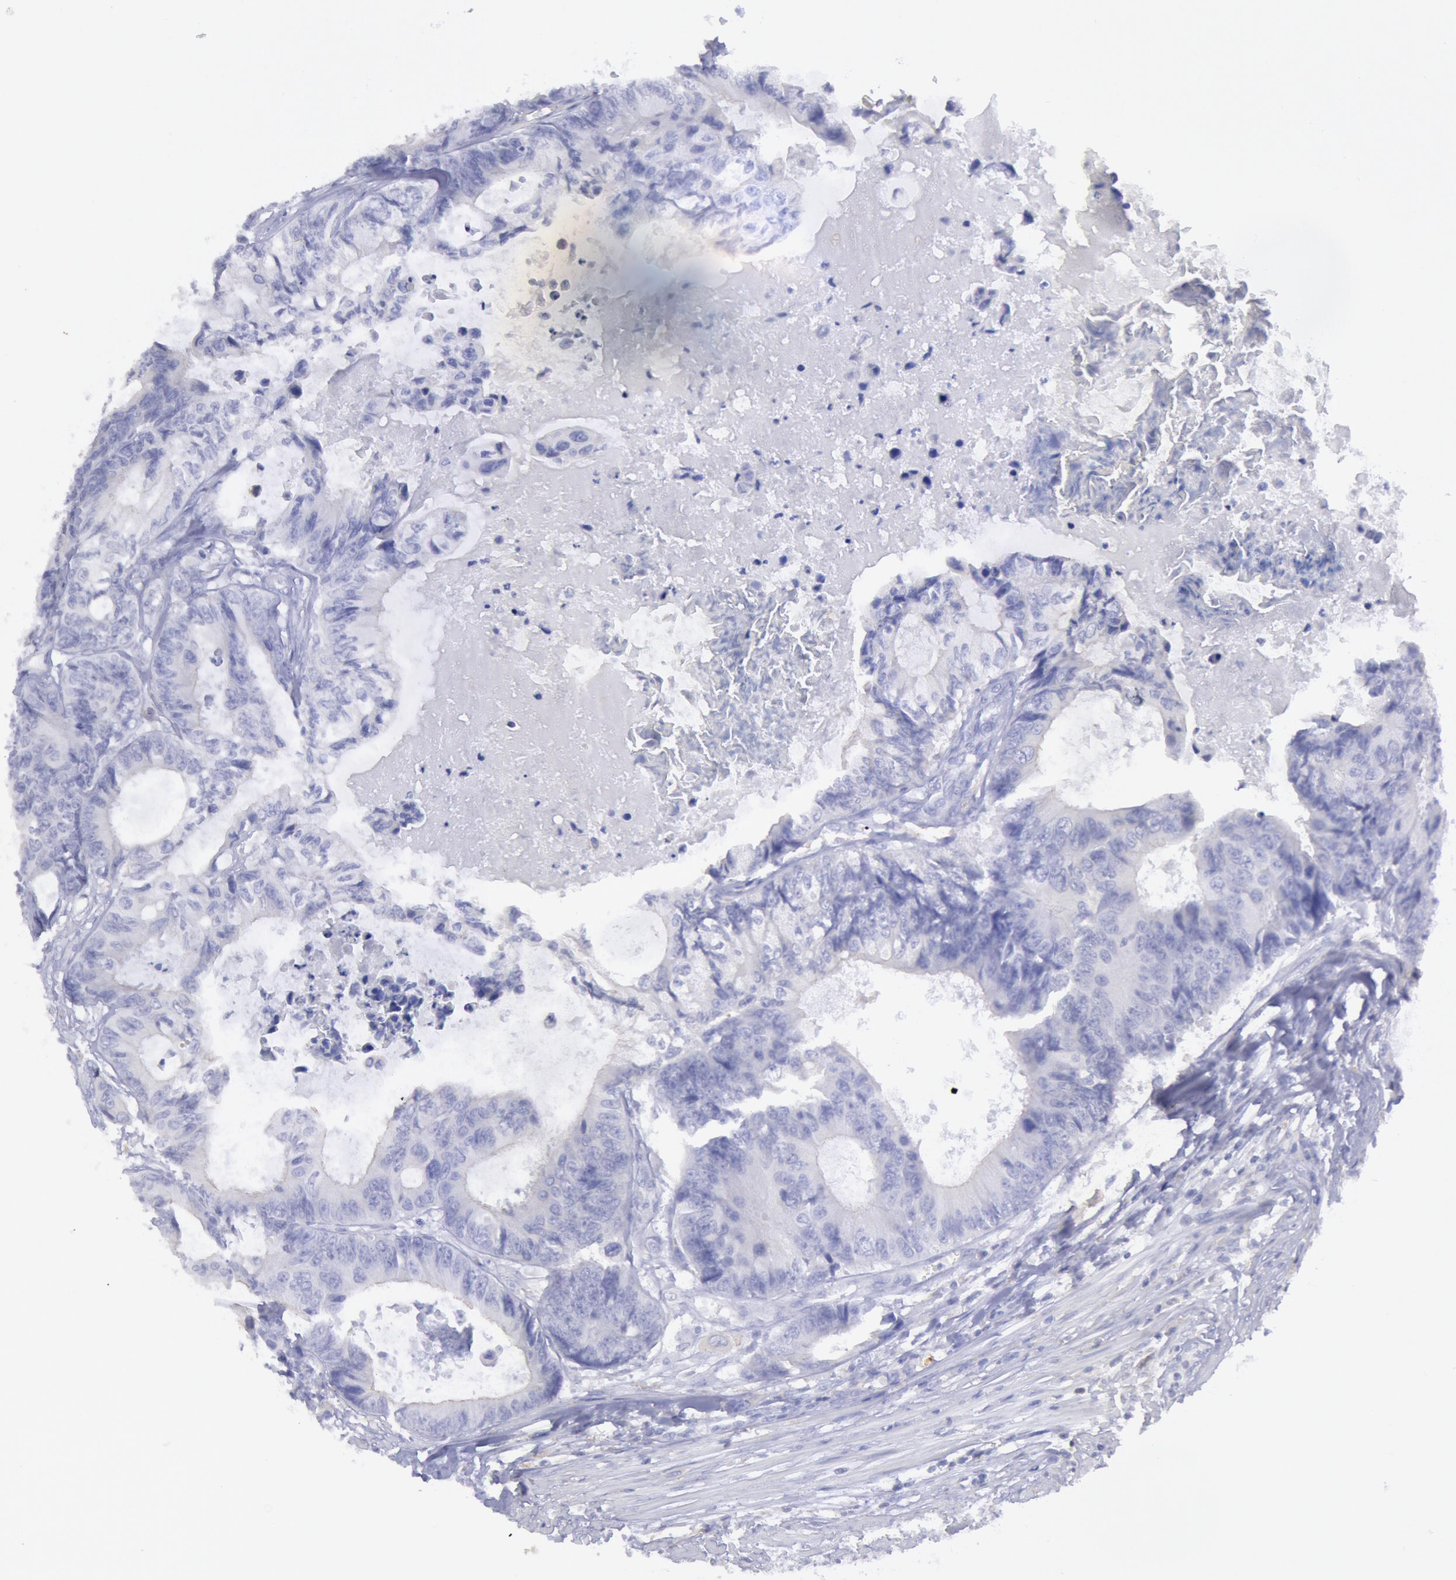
{"staining": {"intensity": "negative", "quantity": "none", "location": "none"}, "tissue": "colorectal cancer", "cell_type": "Tumor cells", "image_type": "cancer", "snomed": [{"axis": "morphology", "description": "Adenocarcinoma, NOS"}, {"axis": "topography", "description": "Rectum"}], "caption": "The photomicrograph shows no significant staining in tumor cells of colorectal cancer.", "gene": "MYH7", "patient": {"sex": "female", "age": 98}}